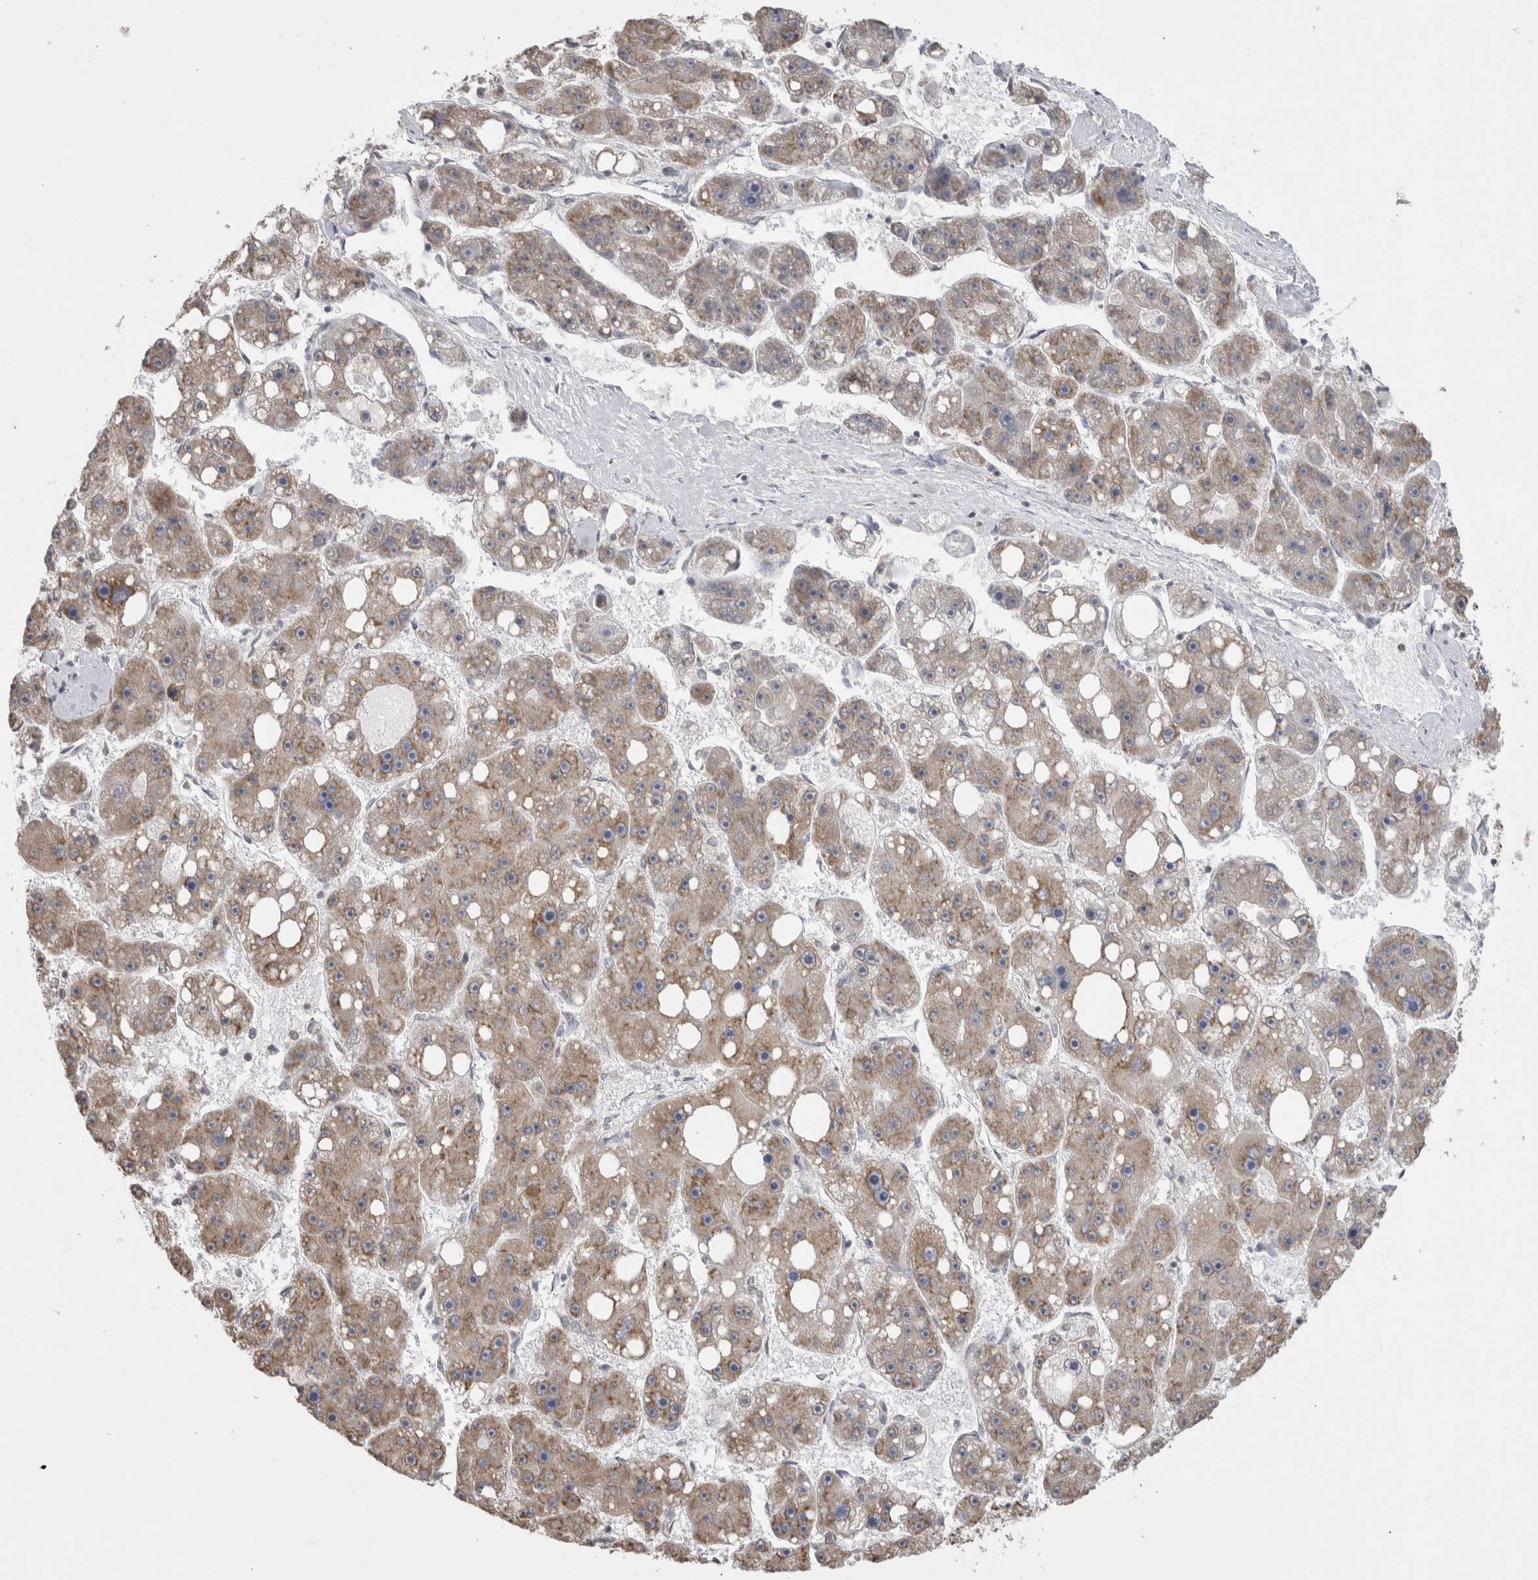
{"staining": {"intensity": "weak", "quantity": ">75%", "location": "cytoplasmic/membranous"}, "tissue": "liver cancer", "cell_type": "Tumor cells", "image_type": "cancer", "snomed": [{"axis": "morphology", "description": "Carcinoma, Hepatocellular, NOS"}, {"axis": "topography", "description": "Liver"}], "caption": "Protein positivity by immunohistochemistry (IHC) shows weak cytoplasmic/membranous staining in about >75% of tumor cells in liver cancer (hepatocellular carcinoma). Nuclei are stained in blue.", "gene": "NOMO1", "patient": {"sex": "female", "age": 61}}